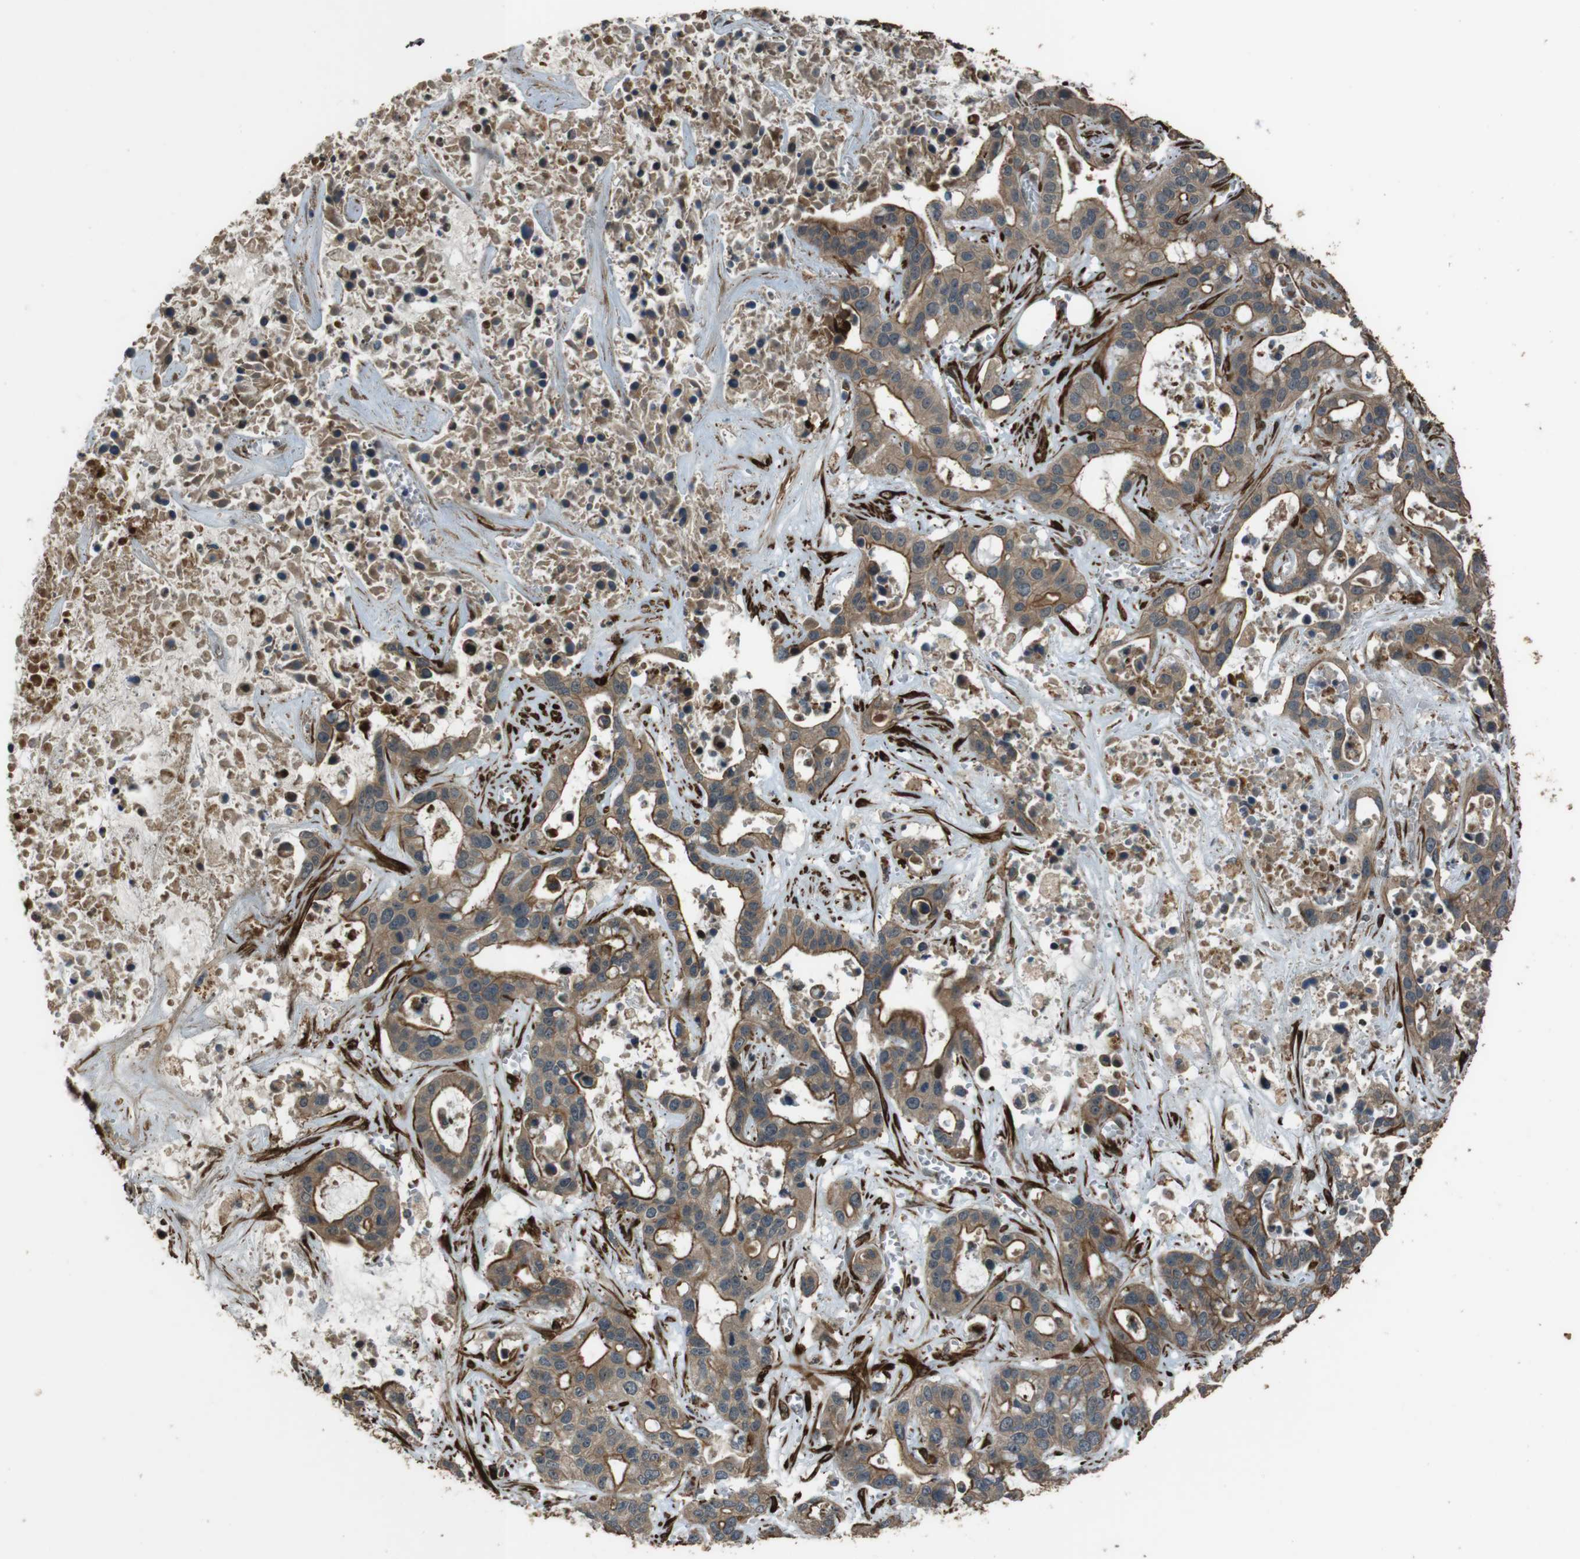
{"staining": {"intensity": "moderate", "quantity": ">75%", "location": "cytoplasmic/membranous"}, "tissue": "liver cancer", "cell_type": "Tumor cells", "image_type": "cancer", "snomed": [{"axis": "morphology", "description": "Cholangiocarcinoma"}, {"axis": "topography", "description": "Liver"}], "caption": "About >75% of tumor cells in human cholangiocarcinoma (liver) demonstrate moderate cytoplasmic/membranous protein staining as visualized by brown immunohistochemical staining.", "gene": "MSRB3", "patient": {"sex": "female", "age": 65}}